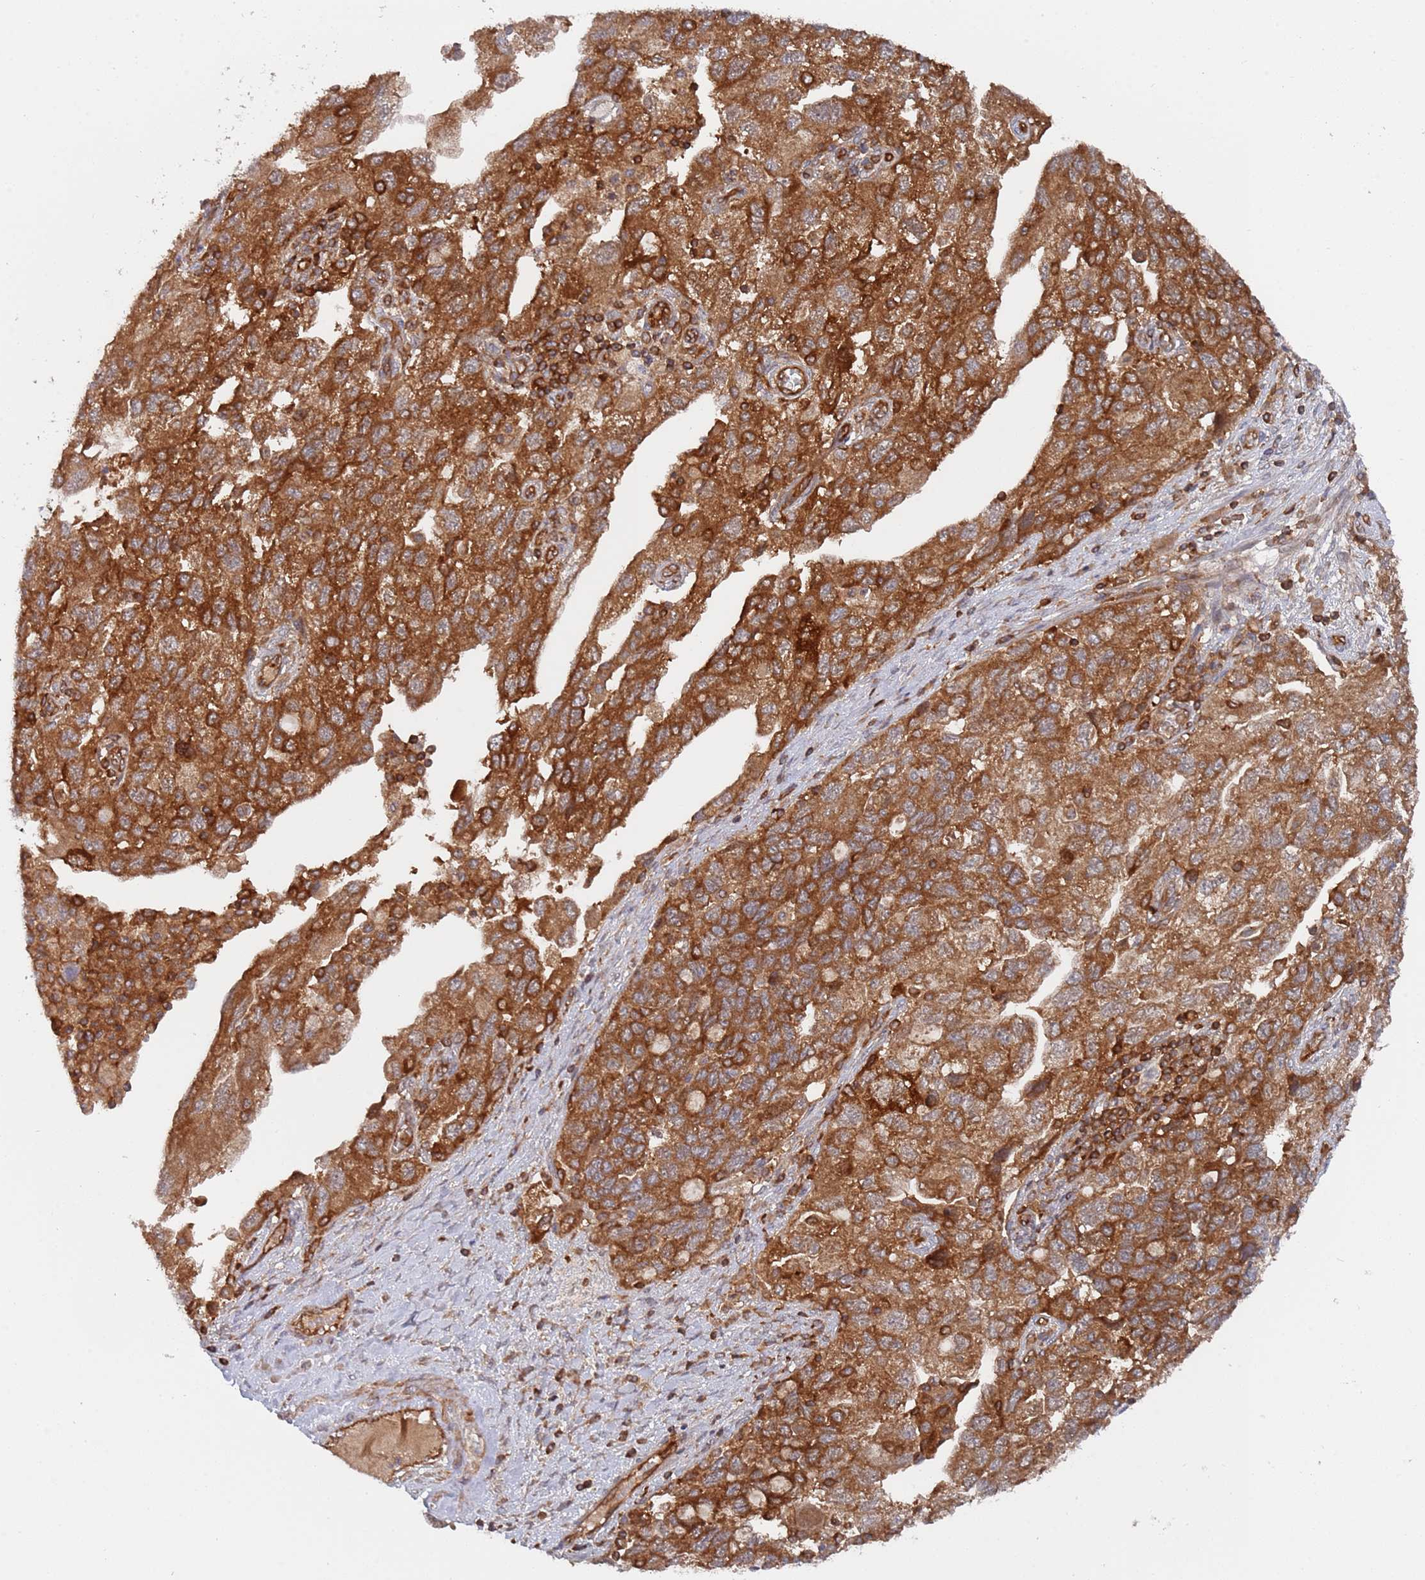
{"staining": {"intensity": "strong", "quantity": ">75%", "location": "cytoplasmic/membranous"}, "tissue": "ovarian cancer", "cell_type": "Tumor cells", "image_type": "cancer", "snomed": [{"axis": "morphology", "description": "Carcinoma, NOS"}, {"axis": "morphology", "description": "Cystadenocarcinoma, serous, NOS"}, {"axis": "topography", "description": "Ovary"}], "caption": "Ovarian cancer (serous cystadenocarcinoma) tissue shows strong cytoplasmic/membranous staining in approximately >75% of tumor cells, visualized by immunohistochemistry.", "gene": "DDX60", "patient": {"sex": "female", "age": 69}}